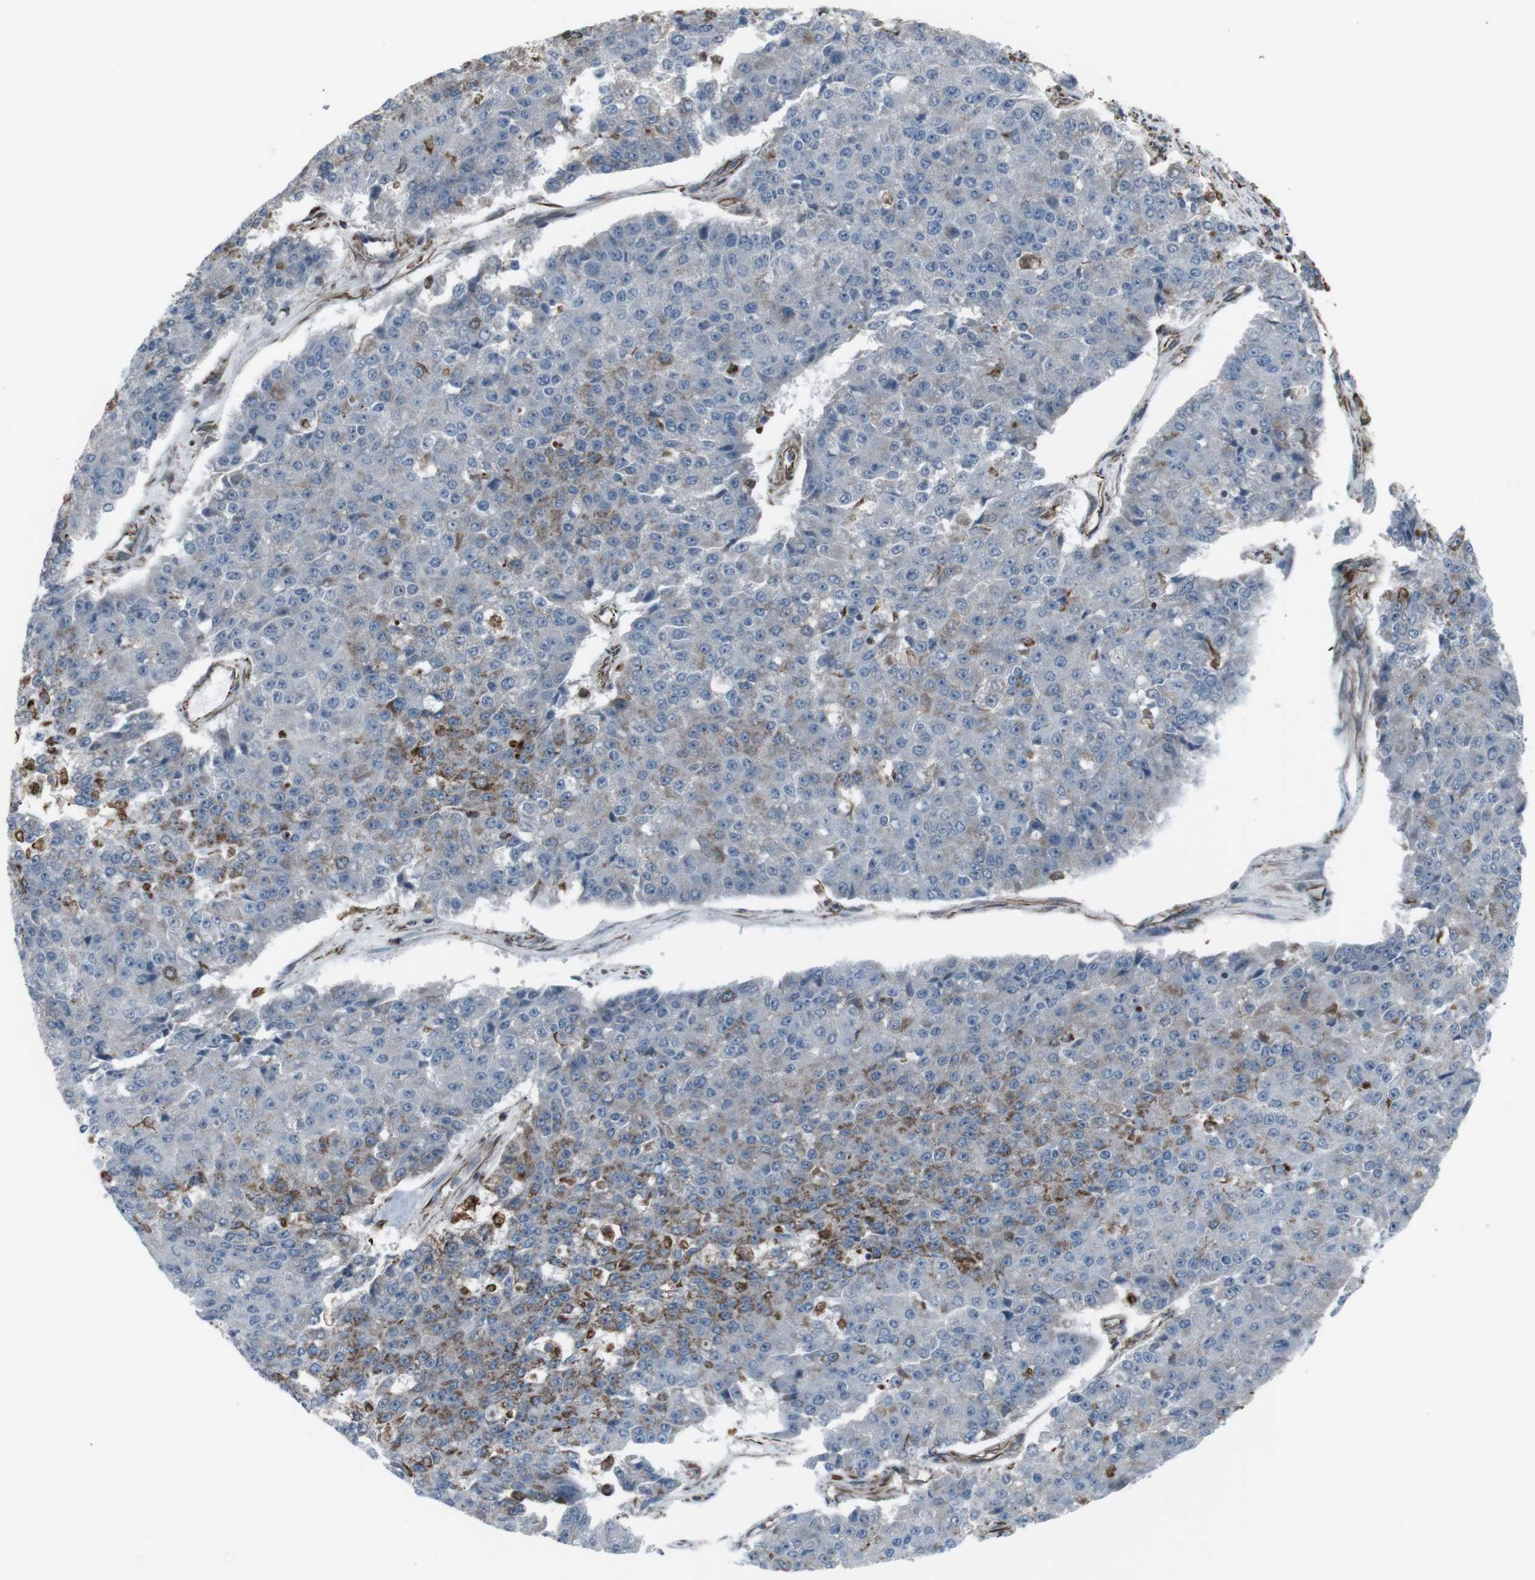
{"staining": {"intensity": "moderate", "quantity": "<25%", "location": "cytoplasmic/membranous"}, "tissue": "pancreatic cancer", "cell_type": "Tumor cells", "image_type": "cancer", "snomed": [{"axis": "morphology", "description": "Adenocarcinoma, NOS"}, {"axis": "topography", "description": "Pancreas"}], "caption": "Moderate cytoplasmic/membranous staining is appreciated in approximately <25% of tumor cells in pancreatic adenocarcinoma. The staining was performed using DAB, with brown indicating positive protein expression. Nuclei are stained blue with hematoxylin.", "gene": "TMEM141", "patient": {"sex": "male", "age": 50}}